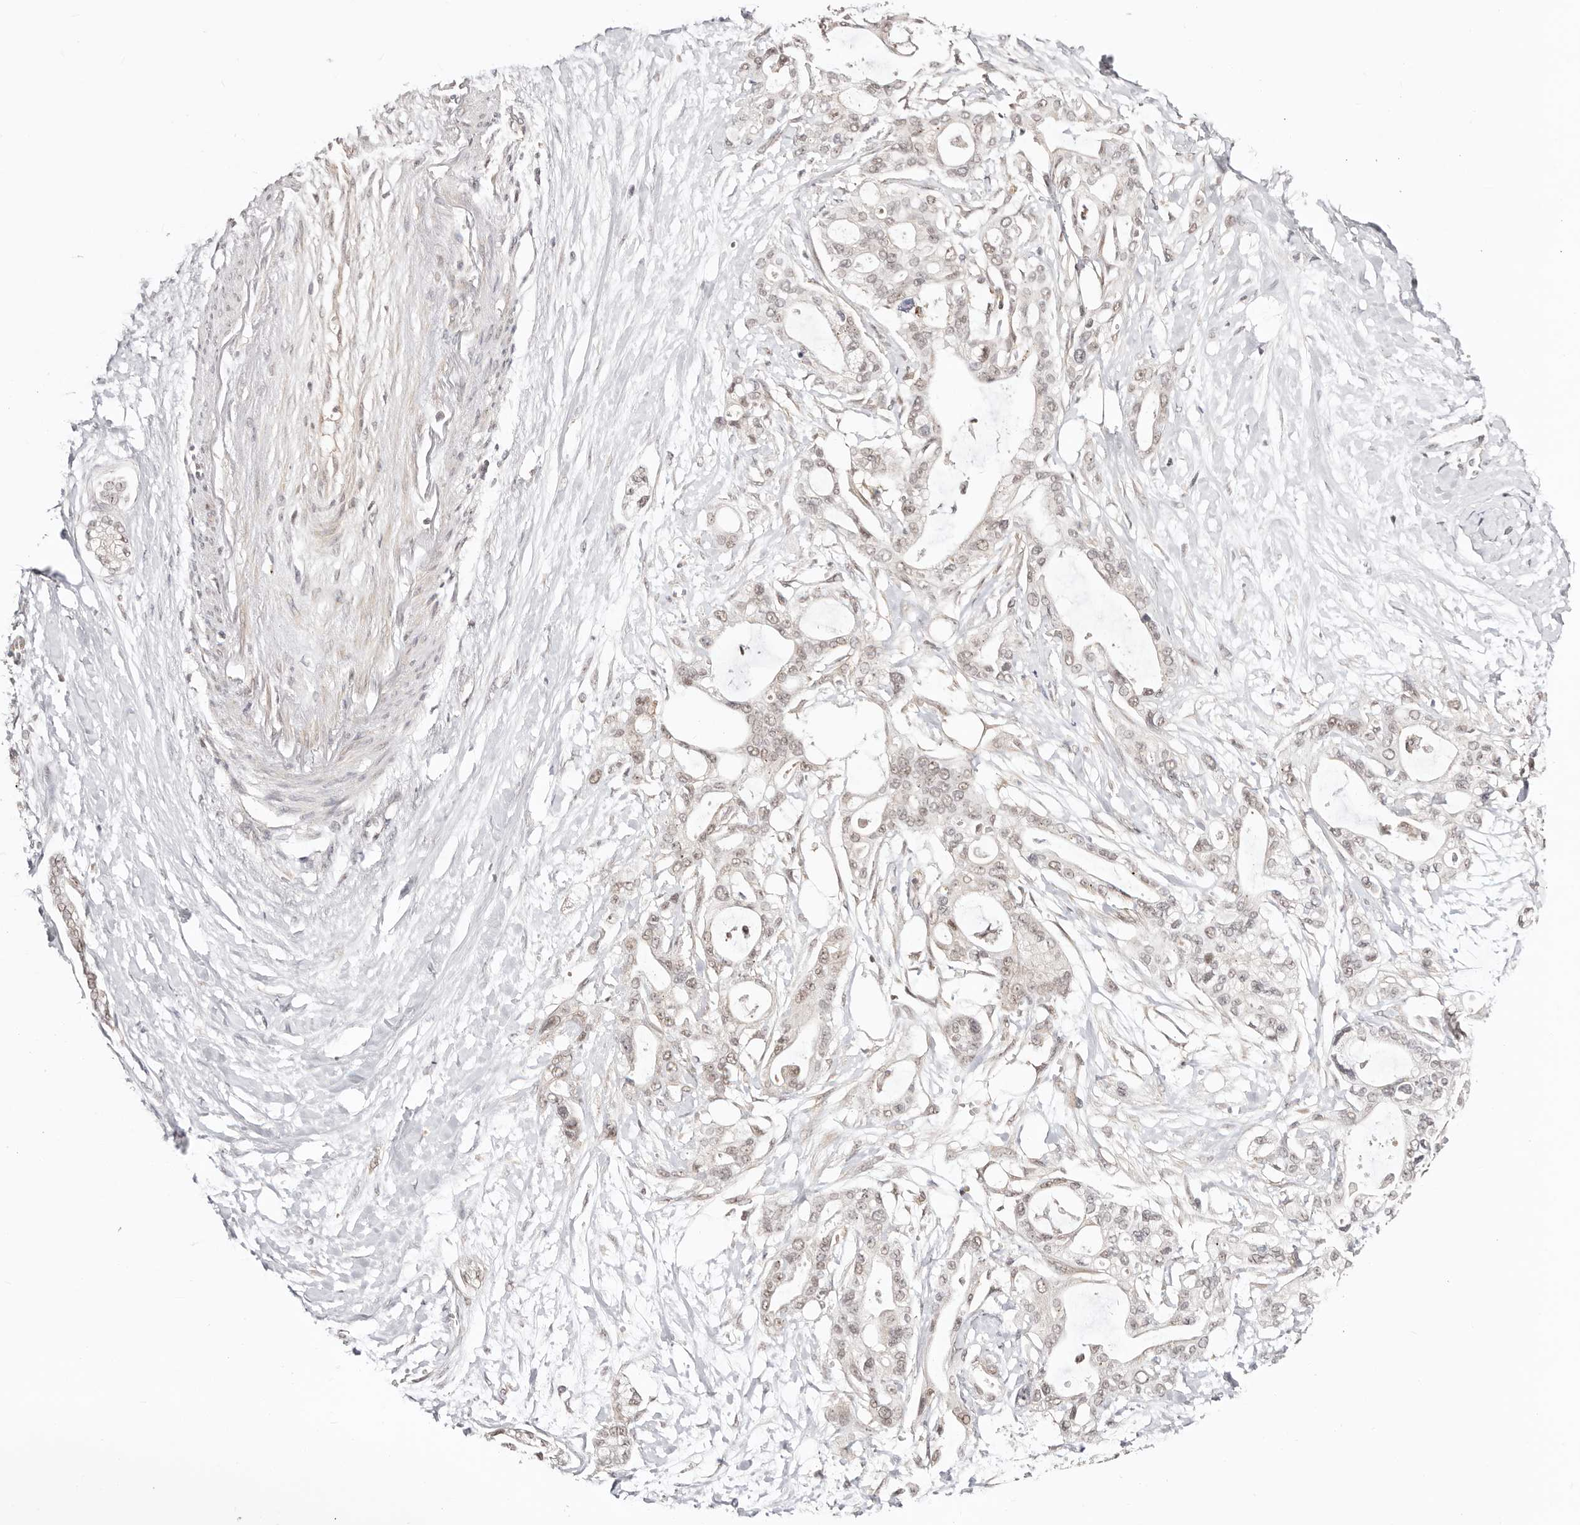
{"staining": {"intensity": "weak", "quantity": "25%-75%", "location": "nuclear"}, "tissue": "pancreatic cancer", "cell_type": "Tumor cells", "image_type": "cancer", "snomed": [{"axis": "morphology", "description": "Adenocarcinoma, NOS"}, {"axis": "topography", "description": "Pancreas"}], "caption": "A brown stain shows weak nuclear expression of a protein in human pancreatic cancer (adenocarcinoma) tumor cells.", "gene": "CTNNBL1", "patient": {"sex": "male", "age": 68}}